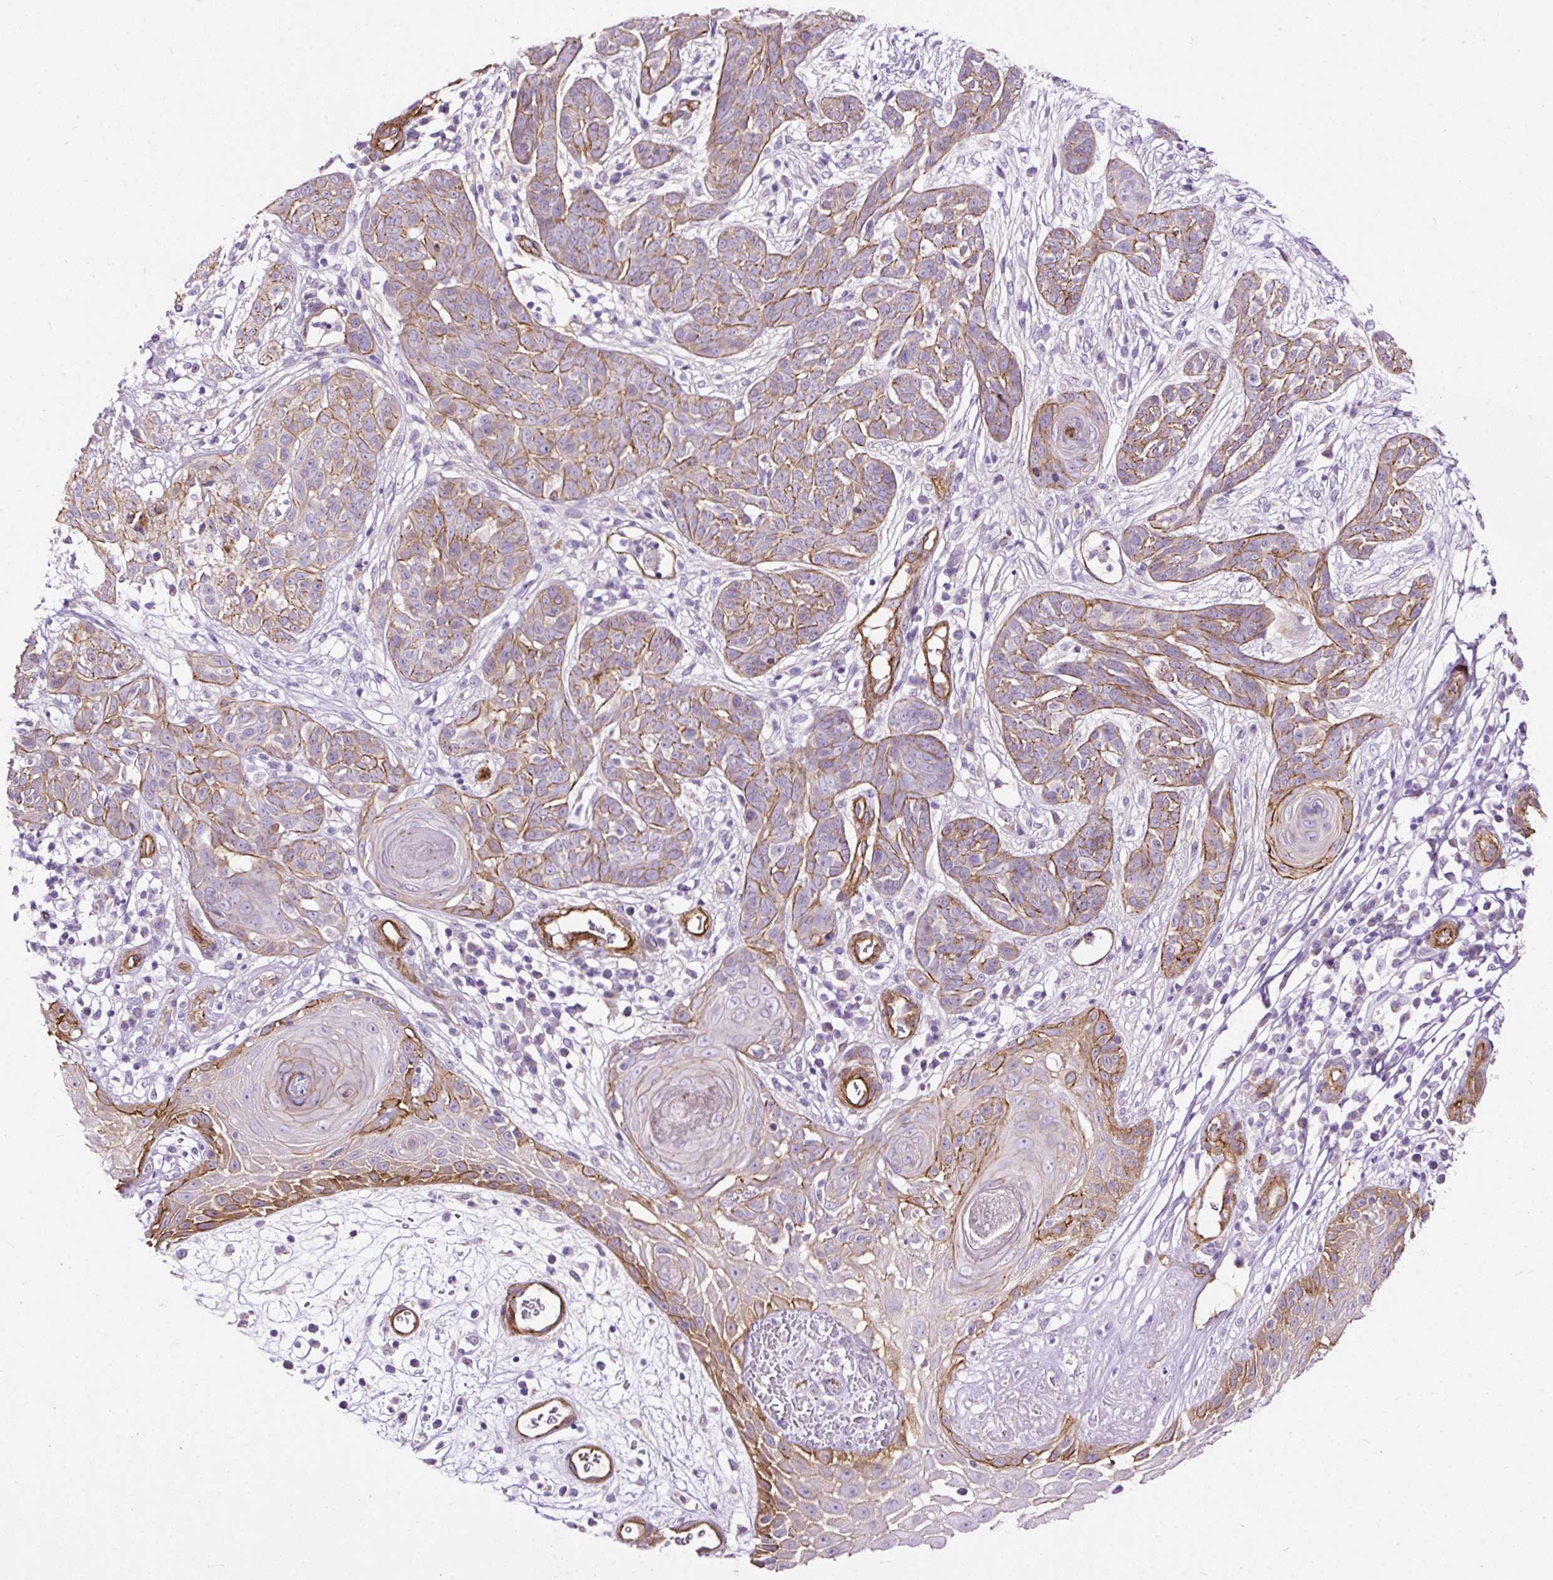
{"staining": {"intensity": "moderate", "quantity": "25%-75%", "location": "cytoplasmic/membranous"}, "tissue": "skin cancer", "cell_type": "Tumor cells", "image_type": "cancer", "snomed": [{"axis": "morphology", "description": "Basal cell carcinoma"}, {"axis": "topography", "description": "Skin"}, {"axis": "topography", "description": "Skin, foot"}], "caption": "Immunohistochemical staining of skin cancer (basal cell carcinoma) displays medium levels of moderate cytoplasmic/membranous protein staining in about 25%-75% of tumor cells.", "gene": "MAGEB16", "patient": {"sex": "female", "age": 86}}